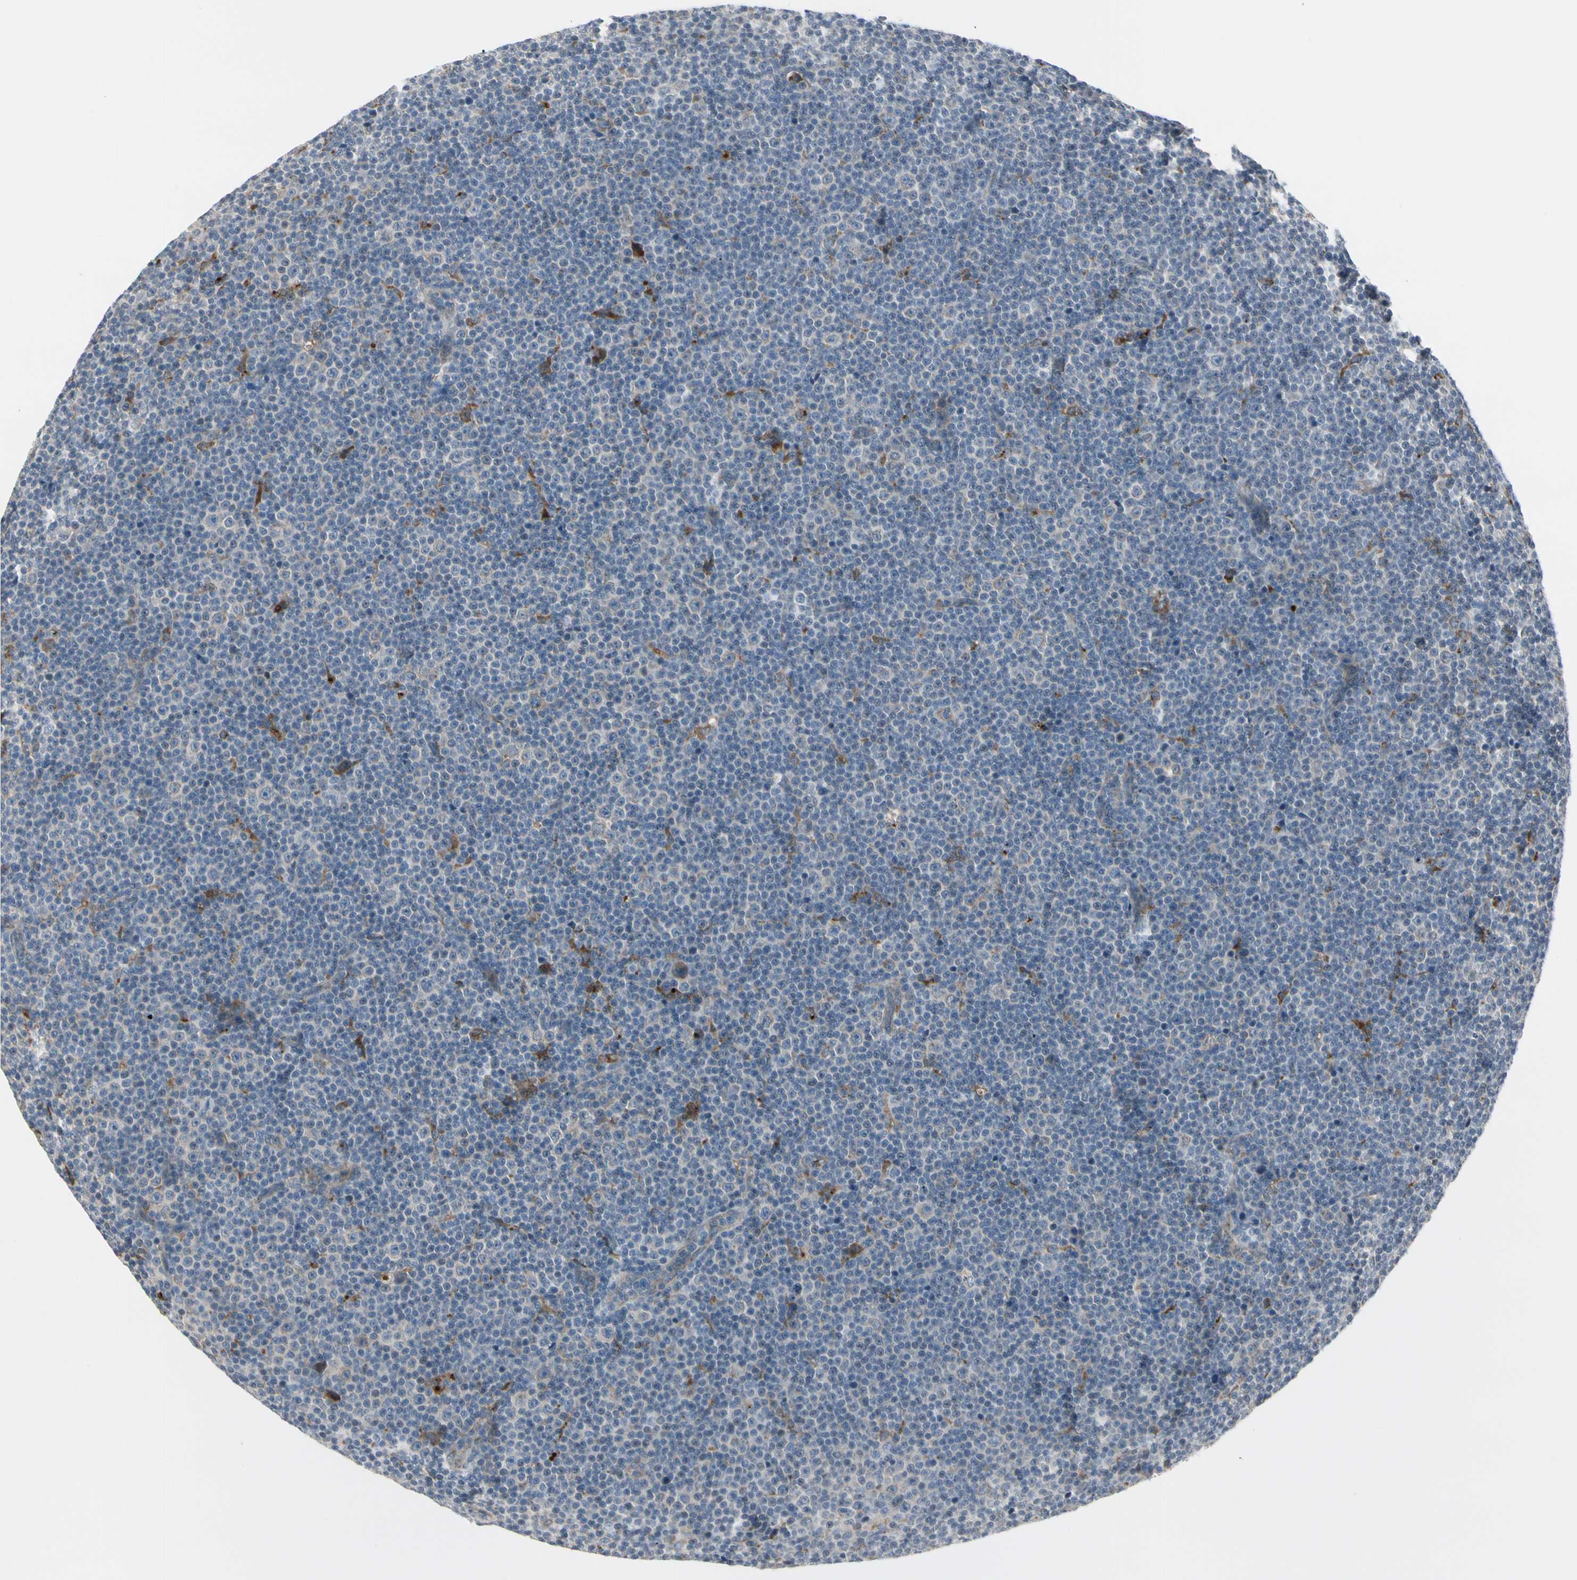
{"staining": {"intensity": "moderate", "quantity": "<25%", "location": "cytoplasmic/membranous"}, "tissue": "lymphoma", "cell_type": "Tumor cells", "image_type": "cancer", "snomed": [{"axis": "morphology", "description": "Malignant lymphoma, non-Hodgkin's type, Low grade"}, {"axis": "topography", "description": "Lymph node"}], "caption": "Malignant lymphoma, non-Hodgkin's type (low-grade) was stained to show a protein in brown. There is low levels of moderate cytoplasmic/membranous positivity in approximately <25% of tumor cells.", "gene": "GRN", "patient": {"sex": "female", "age": 67}}